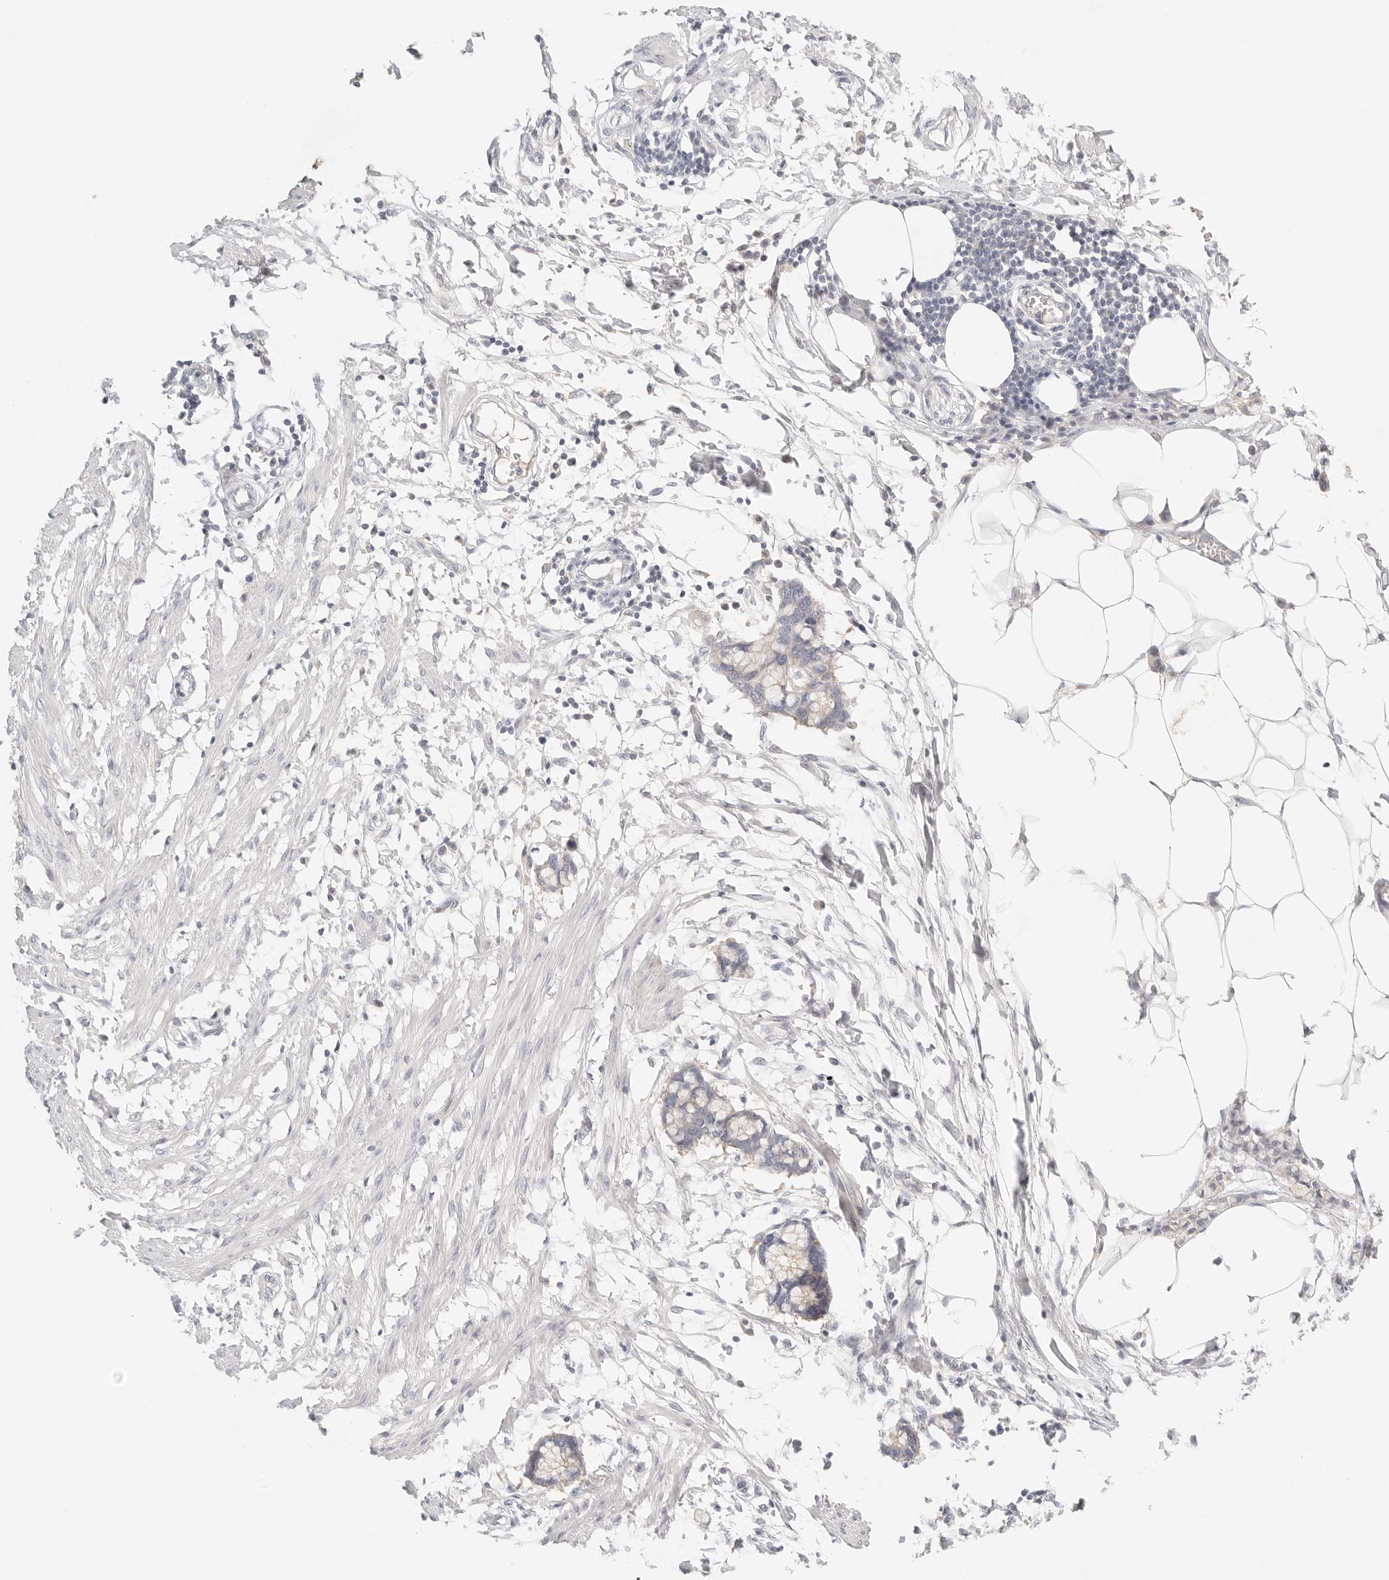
{"staining": {"intensity": "negative", "quantity": "none", "location": "none"}, "tissue": "smooth muscle", "cell_type": "Smooth muscle cells", "image_type": "normal", "snomed": [{"axis": "morphology", "description": "Normal tissue, NOS"}, {"axis": "morphology", "description": "Adenocarcinoma, NOS"}, {"axis": "topography", "description": "Smooth muscle"}, {"axis": "topography", "description": "Colon"}], "caption": "An immunohistochemistry image of benign smooth muscle is shown. There is no staining in smooth muscle cells of smooth muscle.", "gene": "CEP120", "patient": {"sex": "male", "age": 14}}